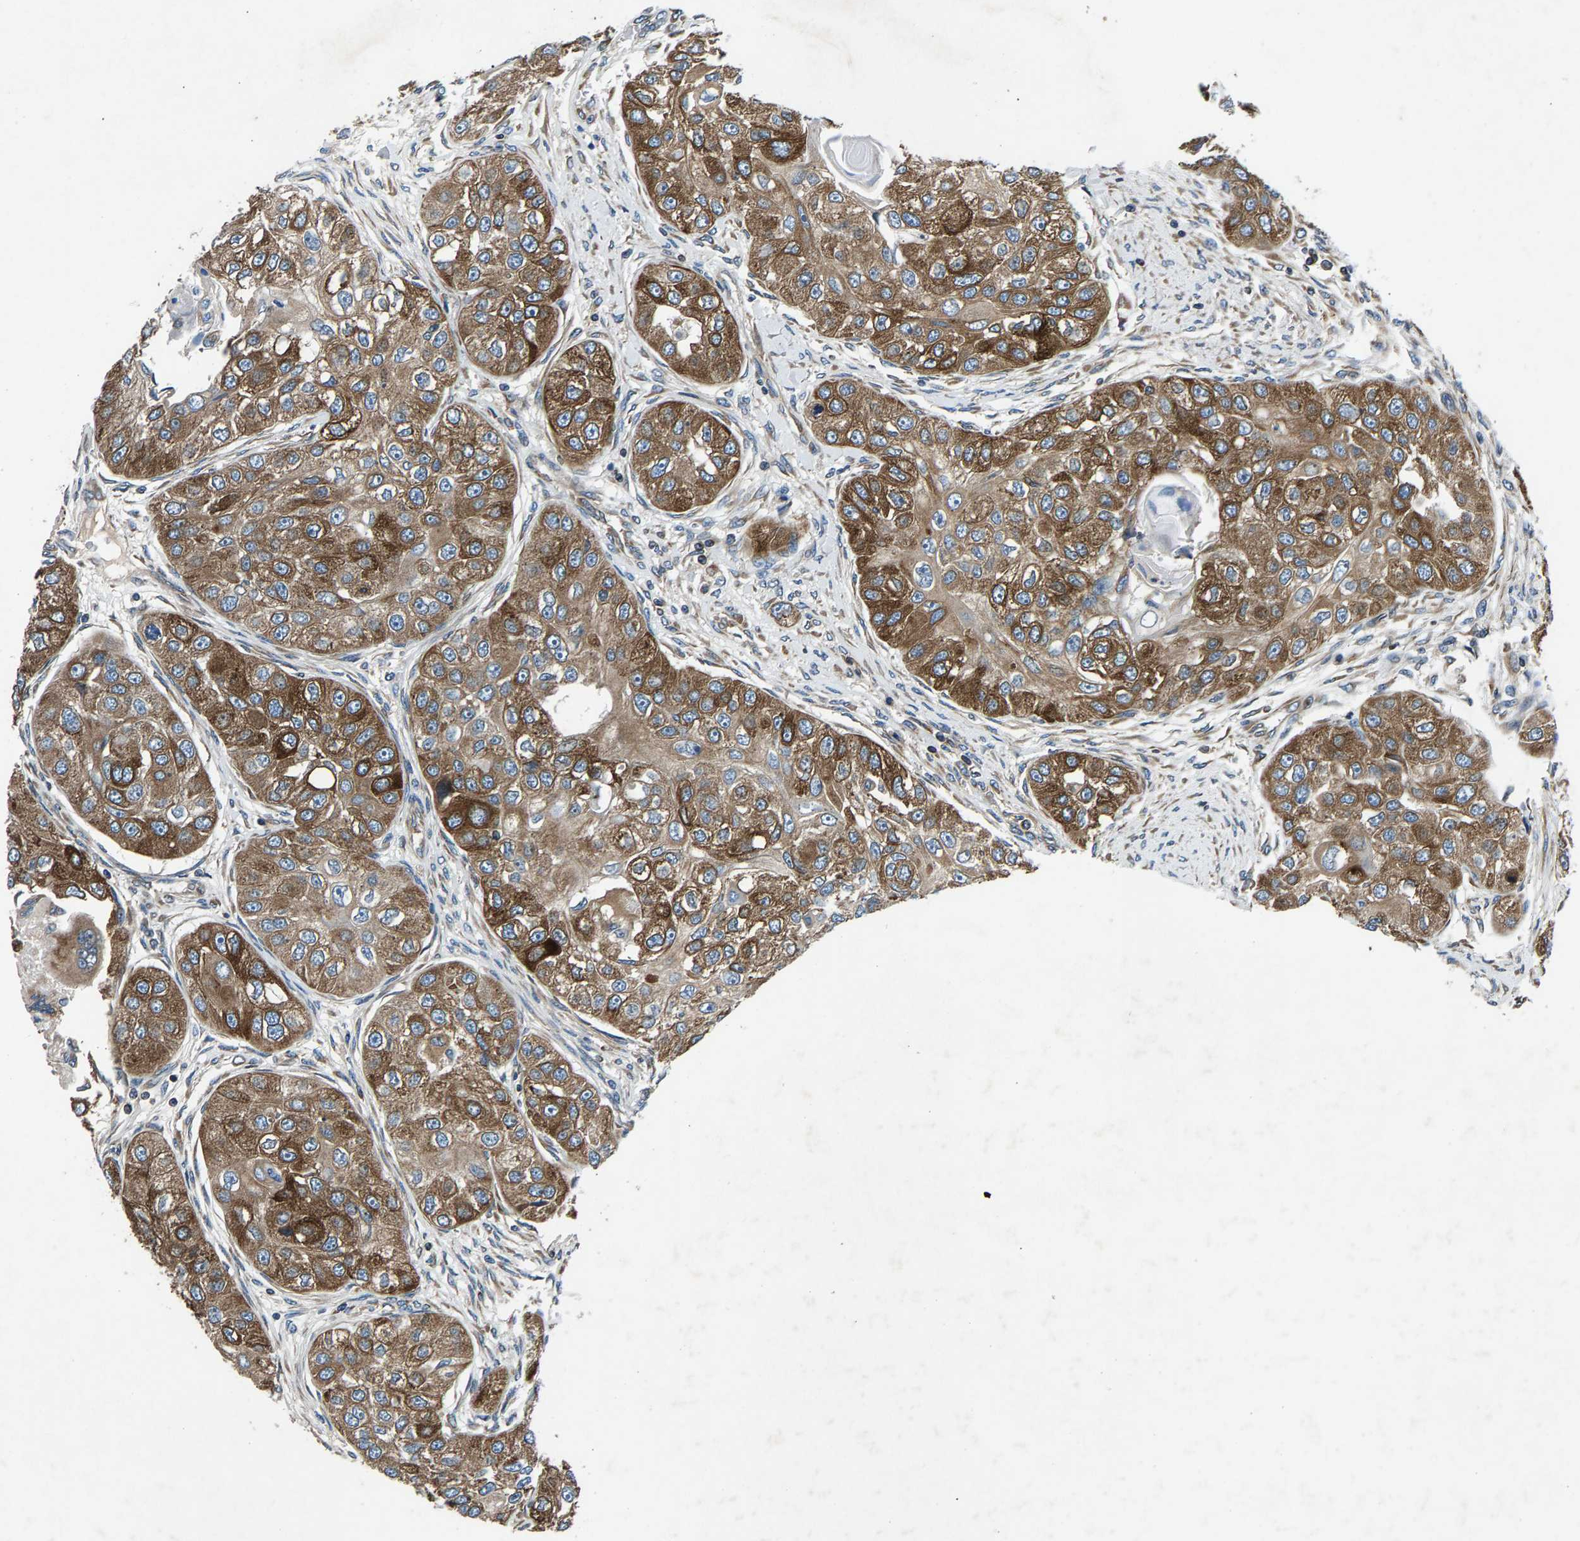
{"staining": {"intensity": "moderate", "quantity": ">75%", "location": "cytoplasmic/membranous"}, "tissue": "head and neck cancer", "cell_type": "Tumor cells", "image_type": "cancer", "snomed": [{"axis": "morphology", "description": "Normal tissue, NOS"}, {"axis": "morphology", "description": "Squamous cell carcinoma, NOS"}, {"axis": "topography", "description": "Skeletal muscle"}, {"axis": "topography", "description": "Head-Neck"}], "caption": "The immunohistochemical stain shows moderate cytoplasmic/membranous positivity in tumor cells of head and neck cancer (squamous cell carcinoma) tissue. The protein of interest is stained brown, and the nuclei are stained in blue (DAB IHC with brightfield microscopy, high magnification).", "gene": "LPCAT1", "patient": {"sex": "male", "age": 51}}